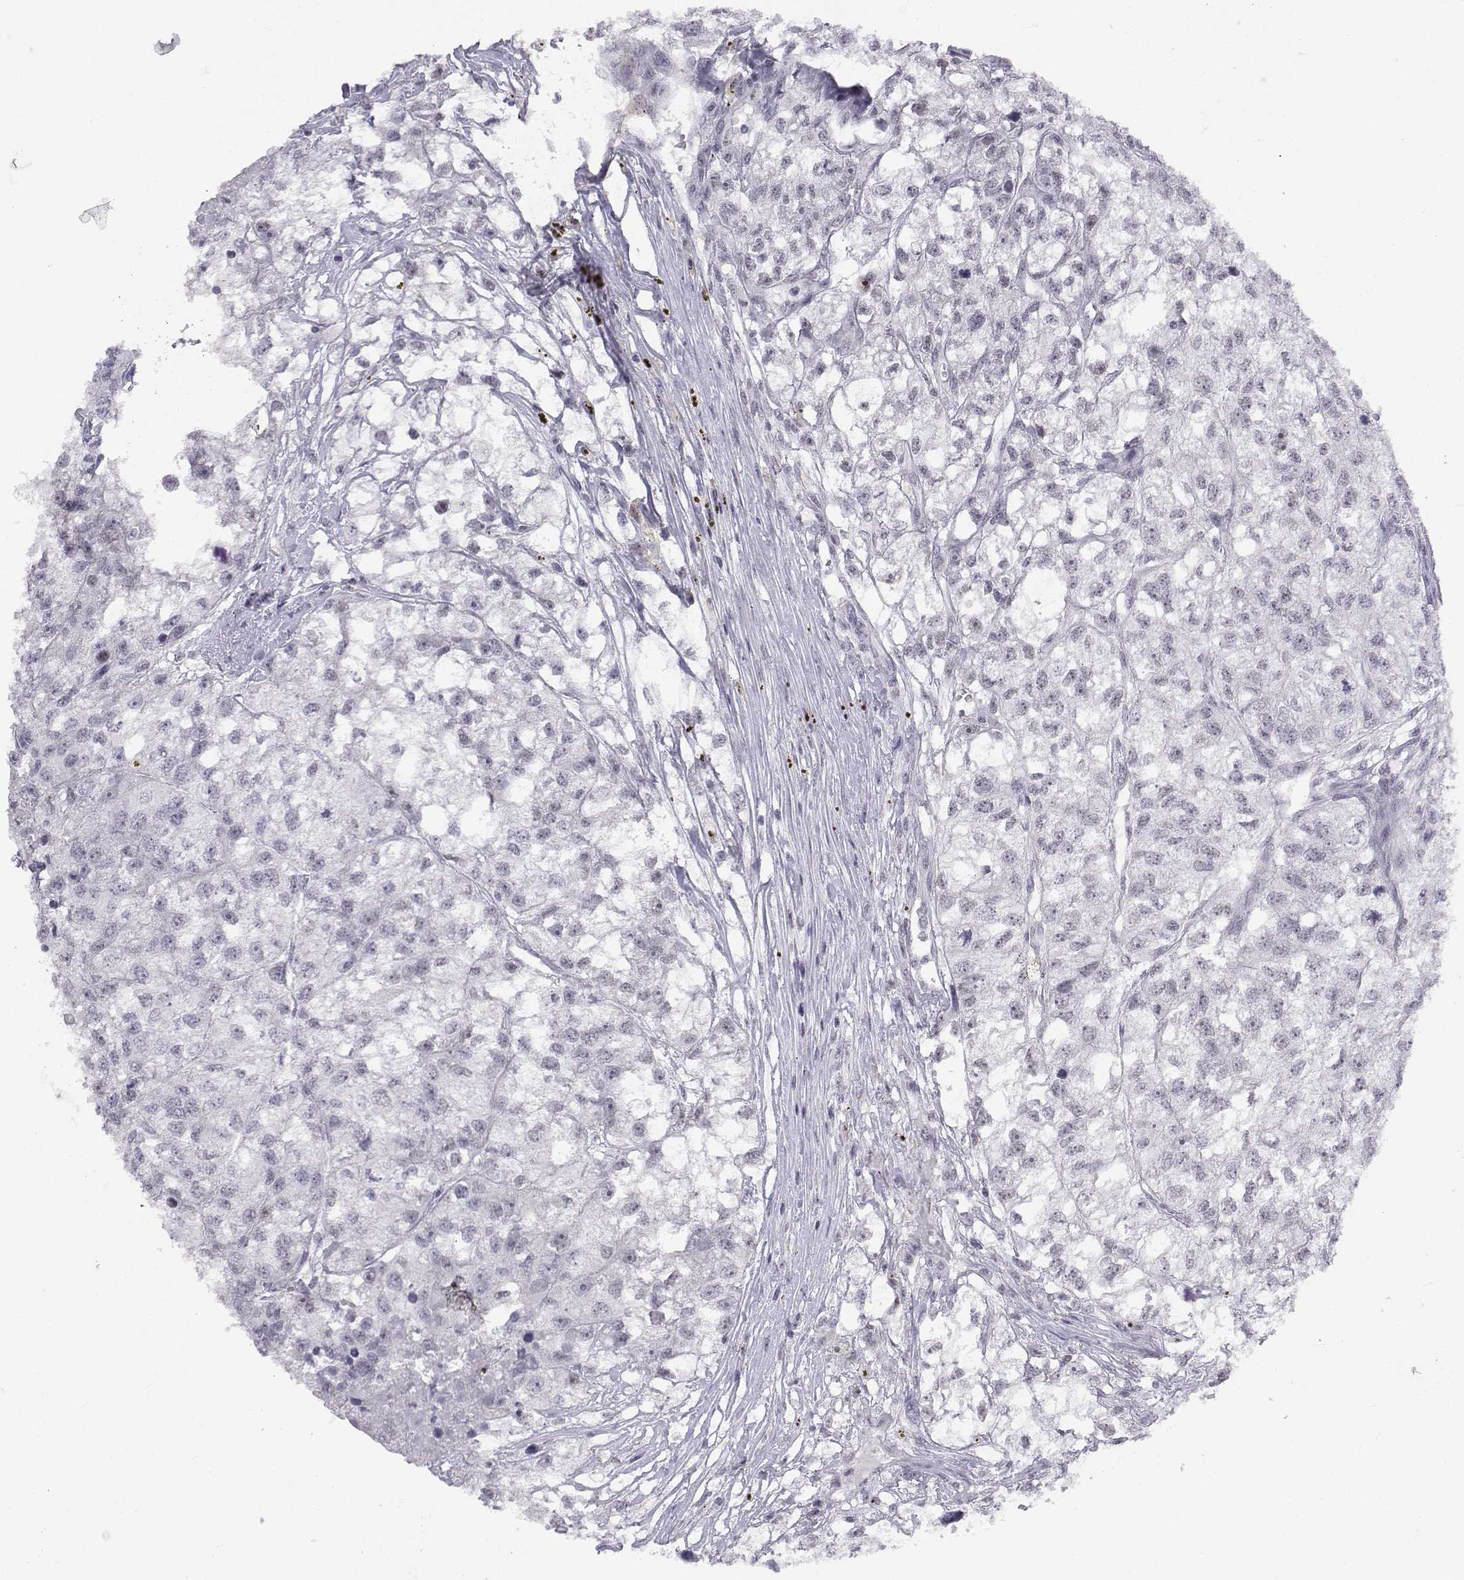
{"staining": {"intensity": "negative", "quantity": "none", "location": "none"}, "tissue": "renal cancer", "cell_type": "Tumor cells", "image_type": "cancer", "snomed": [{"axis": "morphology", "description": "Adenocarcinoma, NOS"}, {"axis": "topography", "description": "Kidney"}], "caption": "This is a photomicrograph of immunohistochemistry staining of renal cancer, which shows no expression in tumor cells. Brightfield microscopy of immunohistochemistry stained with DAB (brown) and hematoxylin (blue), captured at high magnification.", "gene": "MED26", "patient": {"sex": "male", "age": 56}}